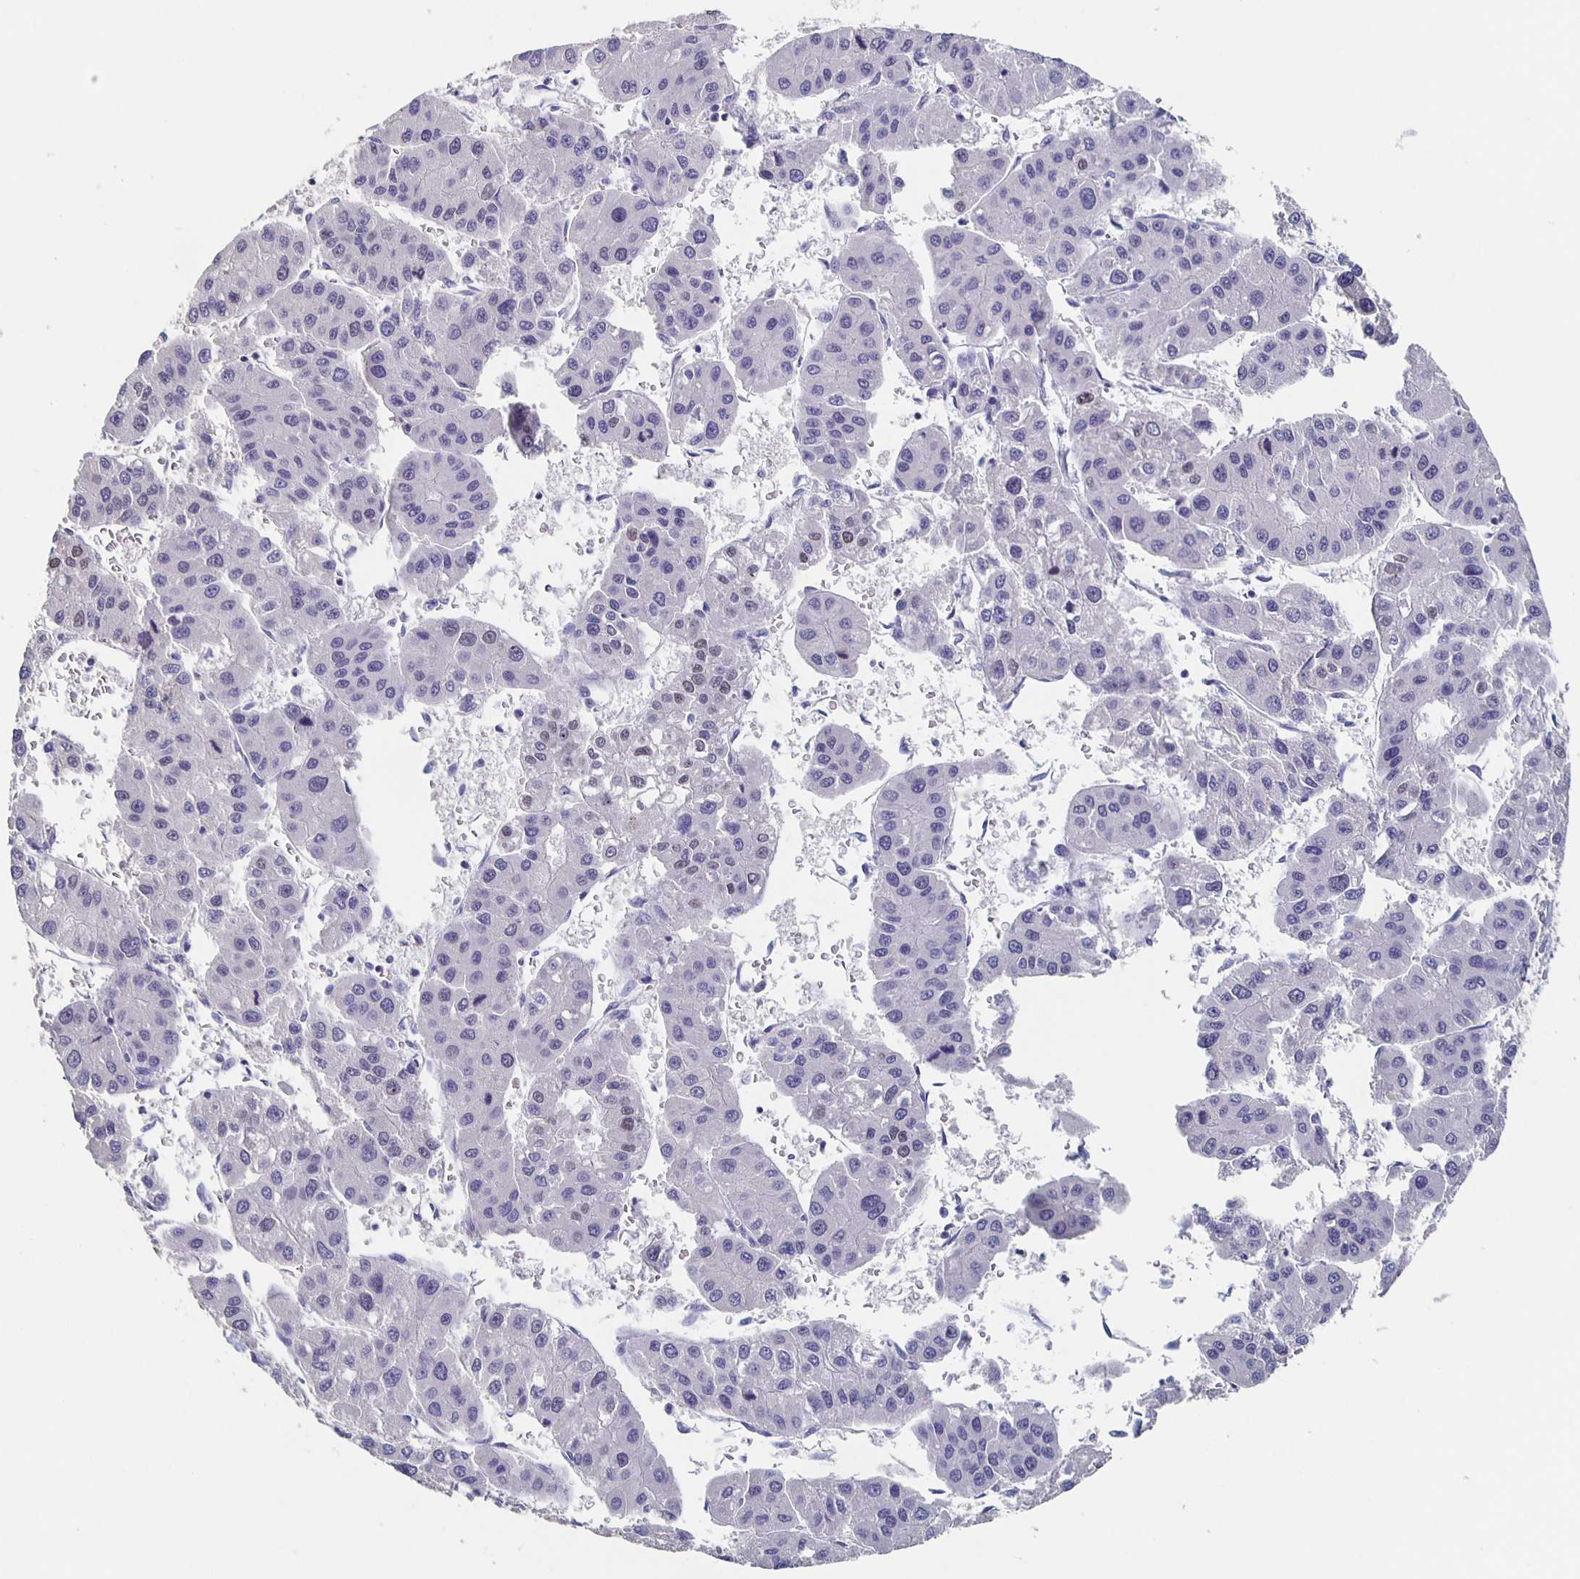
{"staining": {"intensity": "negative", "quantity": "none", "location": "none"}, "tissue": "liver cancer", "cell_type": "Tumor cells", "image_type": "cancer", "snomed": [{"axis": "morphology", "description": "Carcinoma, Hepatocellular, NOS"}, {"axis": "topography", "description": "Liver"}], "caption": "Immunohistochemistry of liver cancer (hepatocellular carcinoma) displays no expression in tumor cells.", "gene": "CACNA2D2", "patient": {"sex": "male", "age": 73}}